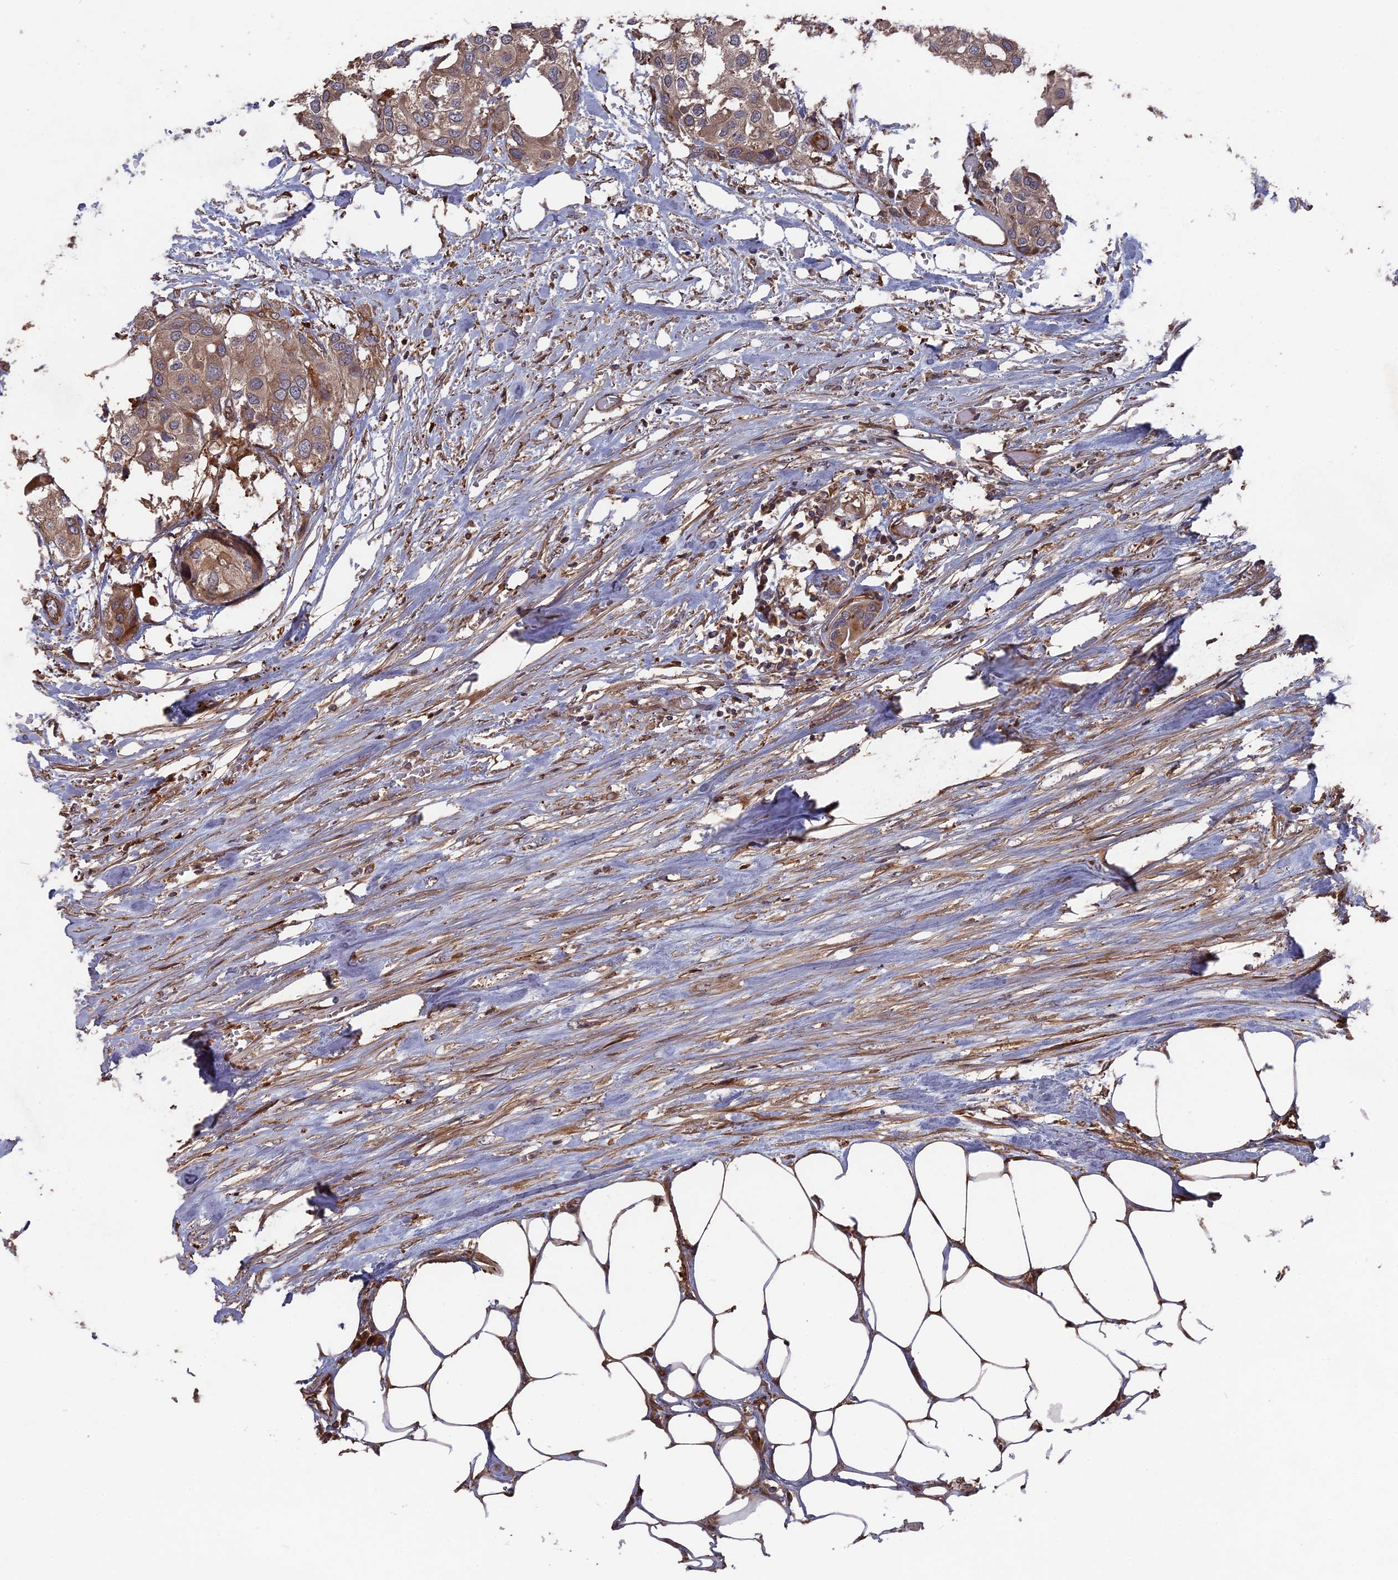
{"staining": {"intensity": "moderate", "quantity": ">75%", "location": "cytoplasmic/membranous"}, "tissue": "urothelial cancer", "cell_type": "Tumor cells", "image_type": "cancer", "snomed": [{"axis": "morphology", "description": "Urothelial carcinoma, High grade"}, {"axis": "topography", "description": "Urinary bladder"}], "caption": "This photomicrograph demonstrates urothelial carcinoma (high-grade) stained with IHC to label a protein in brown. The cytoplasmic/membranous of tumor cells show moderate positivity for the protein. Nuclei are counter-stained blue.", "gene": "DEF8", "patient": {"sex": "male", "age": 64}}